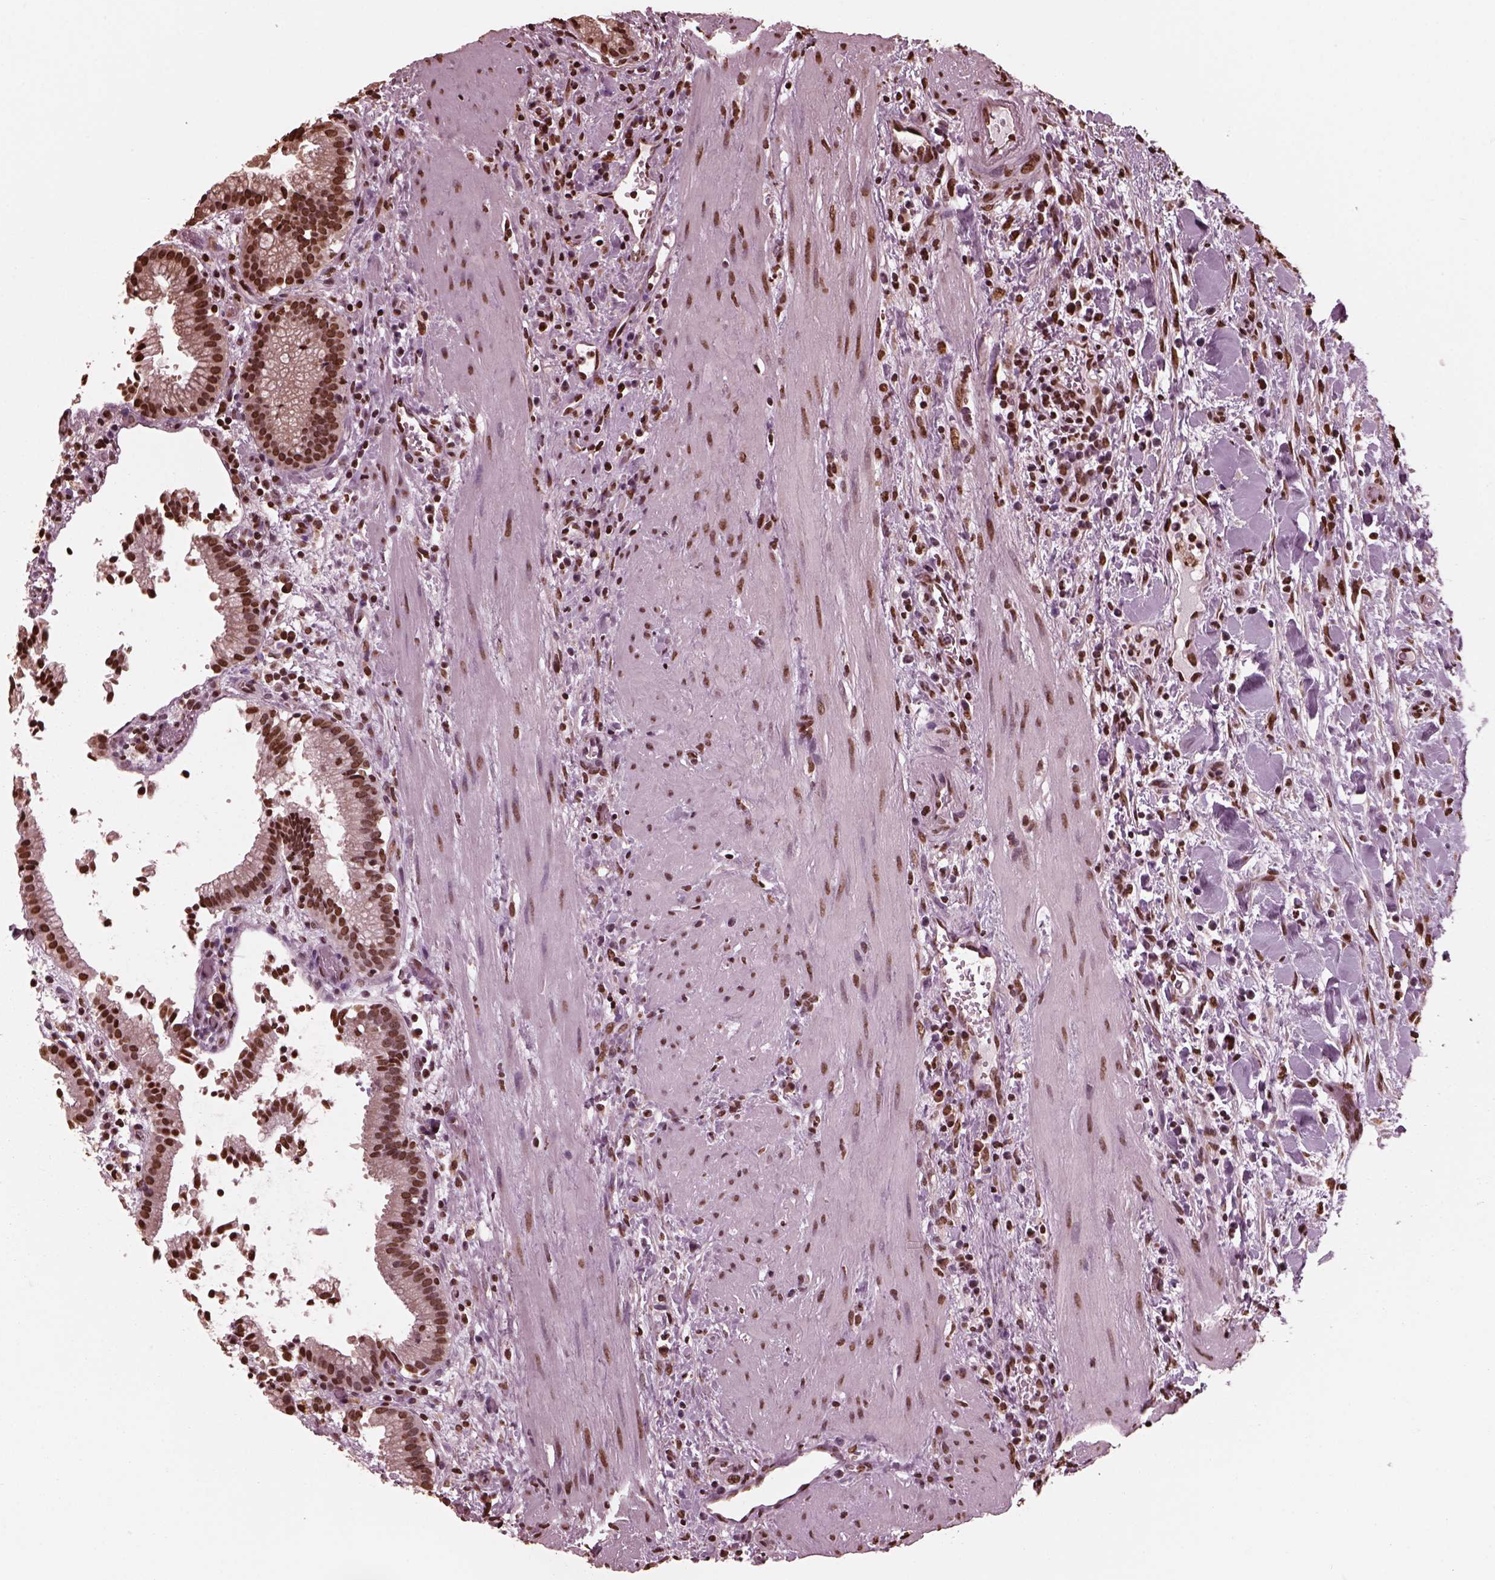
{"staining": {"intensity": "strong", "quantity": ">75%", "location": "nuclear"}, "tissue": "gallbladder", "cell_type": "Glandular cells", "image_type": "normal", "snomed": [{"axis": "morphology", "description": "Normal tissue, NOS"}, {"axis": "topography", "description": "Gallbladder"}], "caption": "Immunohistochemistry (IHC) histopathology image of benign gallbladder: gallbladder stained using immunohistochemistry (IHC) reveals high levels of strong protein expression localized specifically in the nuclear of glandular cells, appearing as a nuclear brown color.", "gene": "NSD1", "patient": {"sex": "male", "age": 42}}